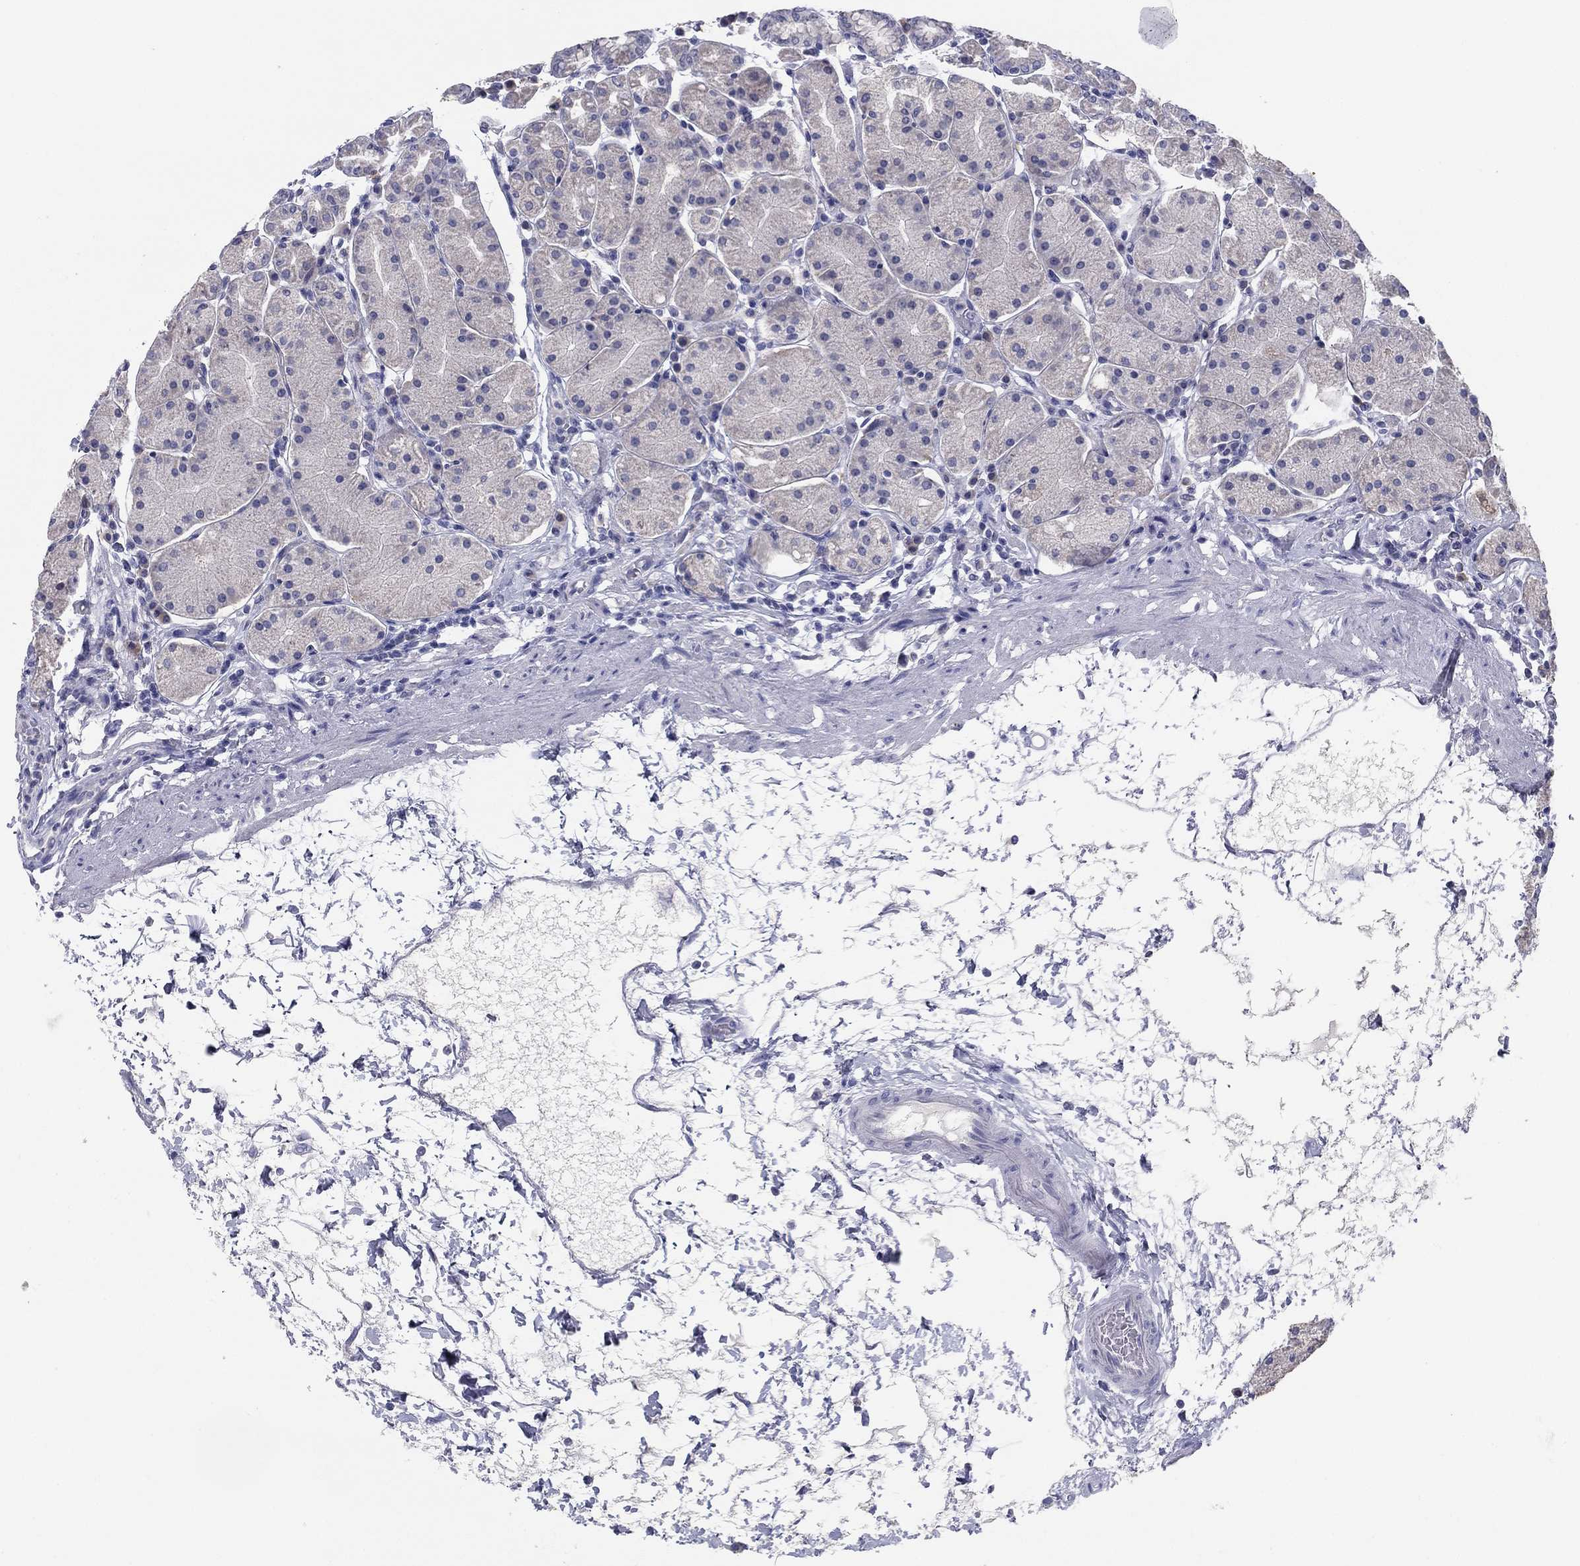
{"staining": {"intensity": "negative", "quantity": "none", "location": "none"}, "tissue": "stomach", "cell_type": "Glandular cells", "image_type": "normal", "snomed": [{"axis": "morphology", "description": "Normal tissue, NOS"}, {"axis": "topography", "description": "Stomach"}], "caption": "The photomicrograph demonstrates no staining of glandular cells in benign stomach.", "gene": "GRK7", "patient": {"sex": "male", "age": 54}}